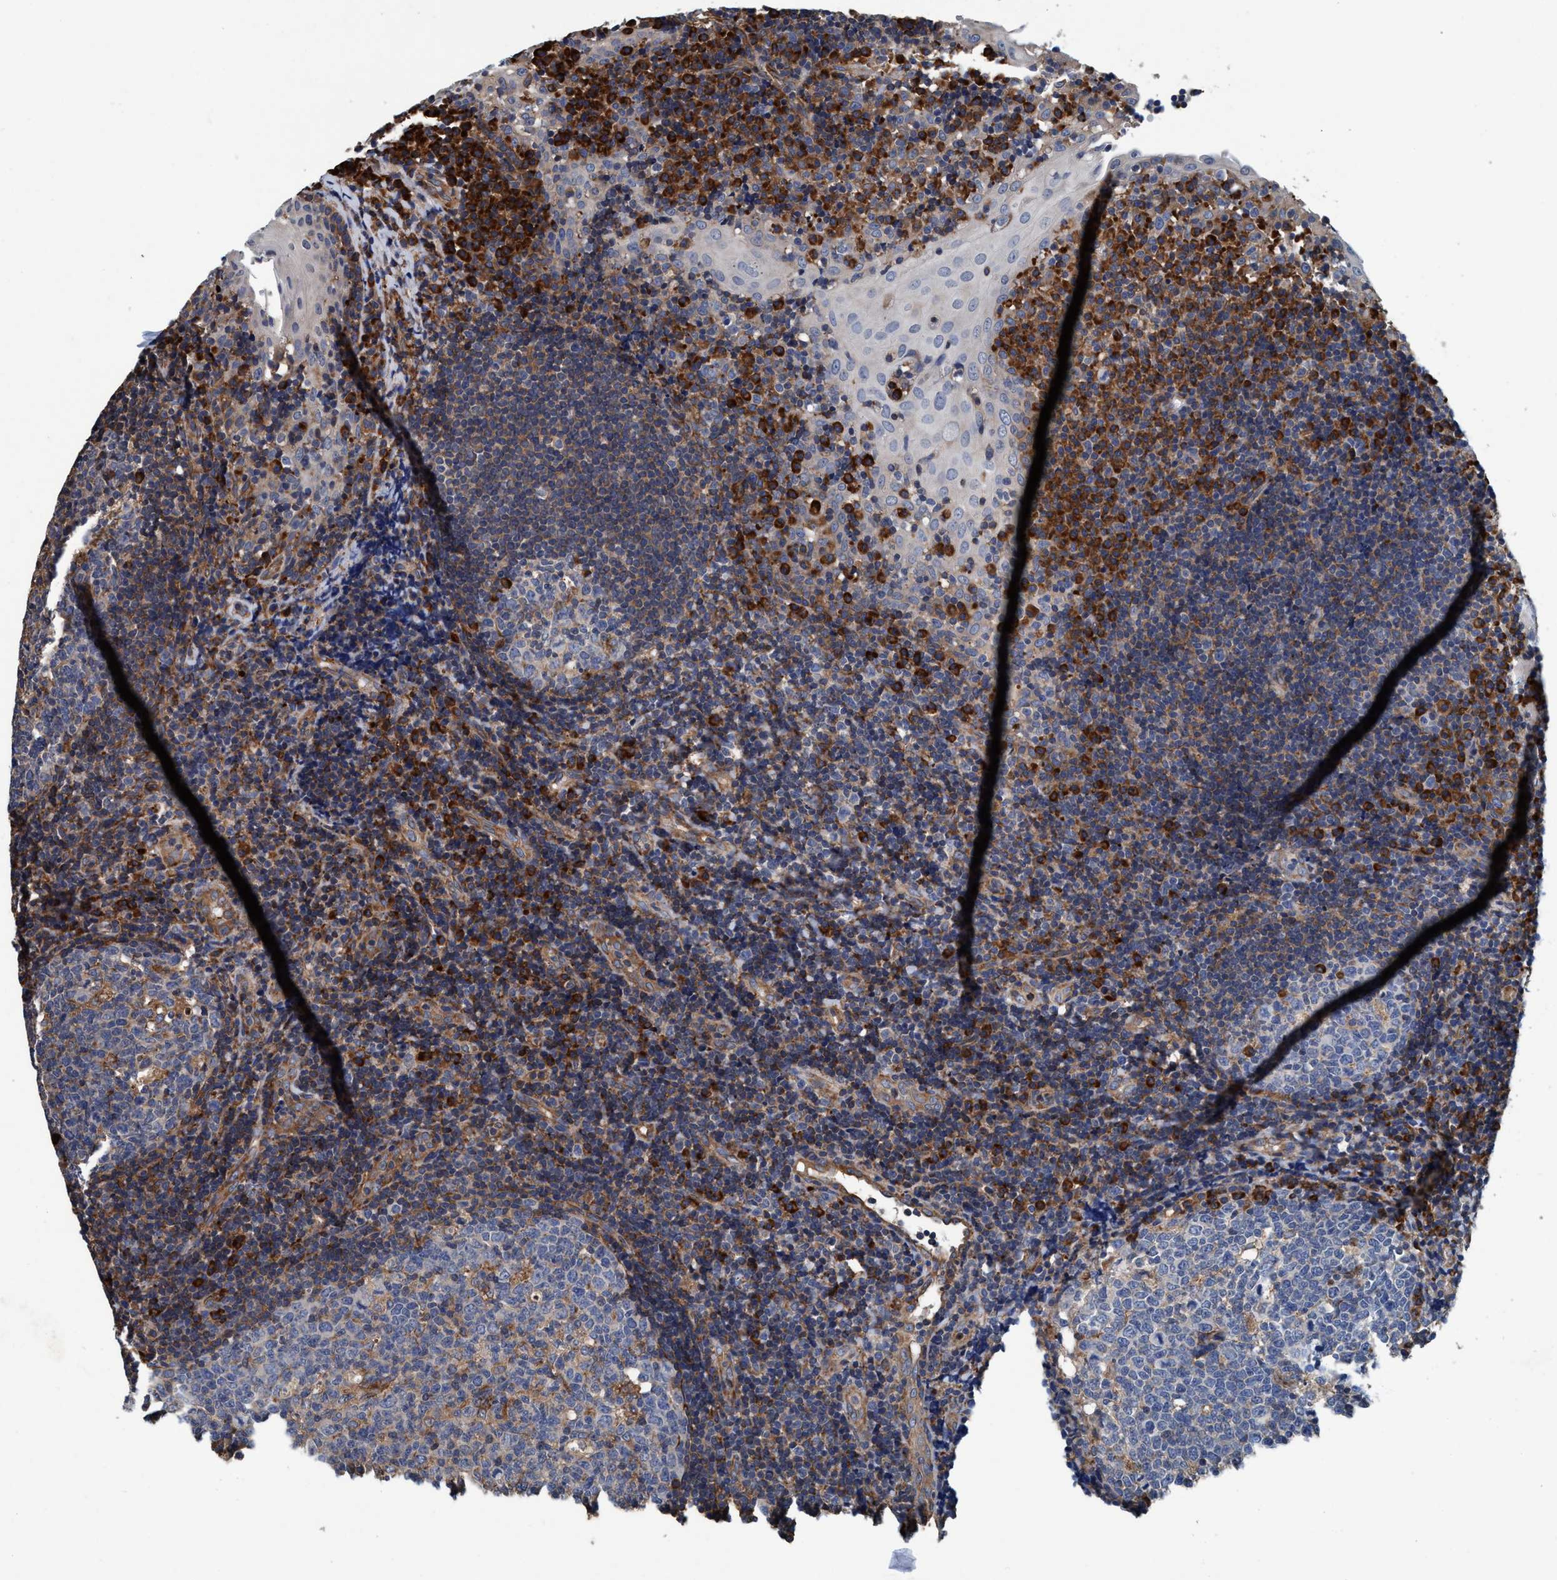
{"staining": {"intensity": "weak", "quantity": "25%-75%", "location": "cytoplasmic/membranous"}, "tissue": "tonsil", "cell_type": "Germinal center cells", "image_type": "normal", "snomed": [{"axis": "morphology", "description": "Normal tissue, NOS"}, {"axis": "topography", "description": "Tonsil"}], "caption": "Immunohistochemical staining of normal human tonsil reveals 25%-75% levels of weak cytoplasmic/membranous protein staining in about 25%-75% of germinal center cells. The staining was performed using DAB, with brown indicating positive protein expression. Nuclei are stained blue with hematoxylin.", "gene": "ENDOG", "patient": {"sex": "female", "age": 40}}